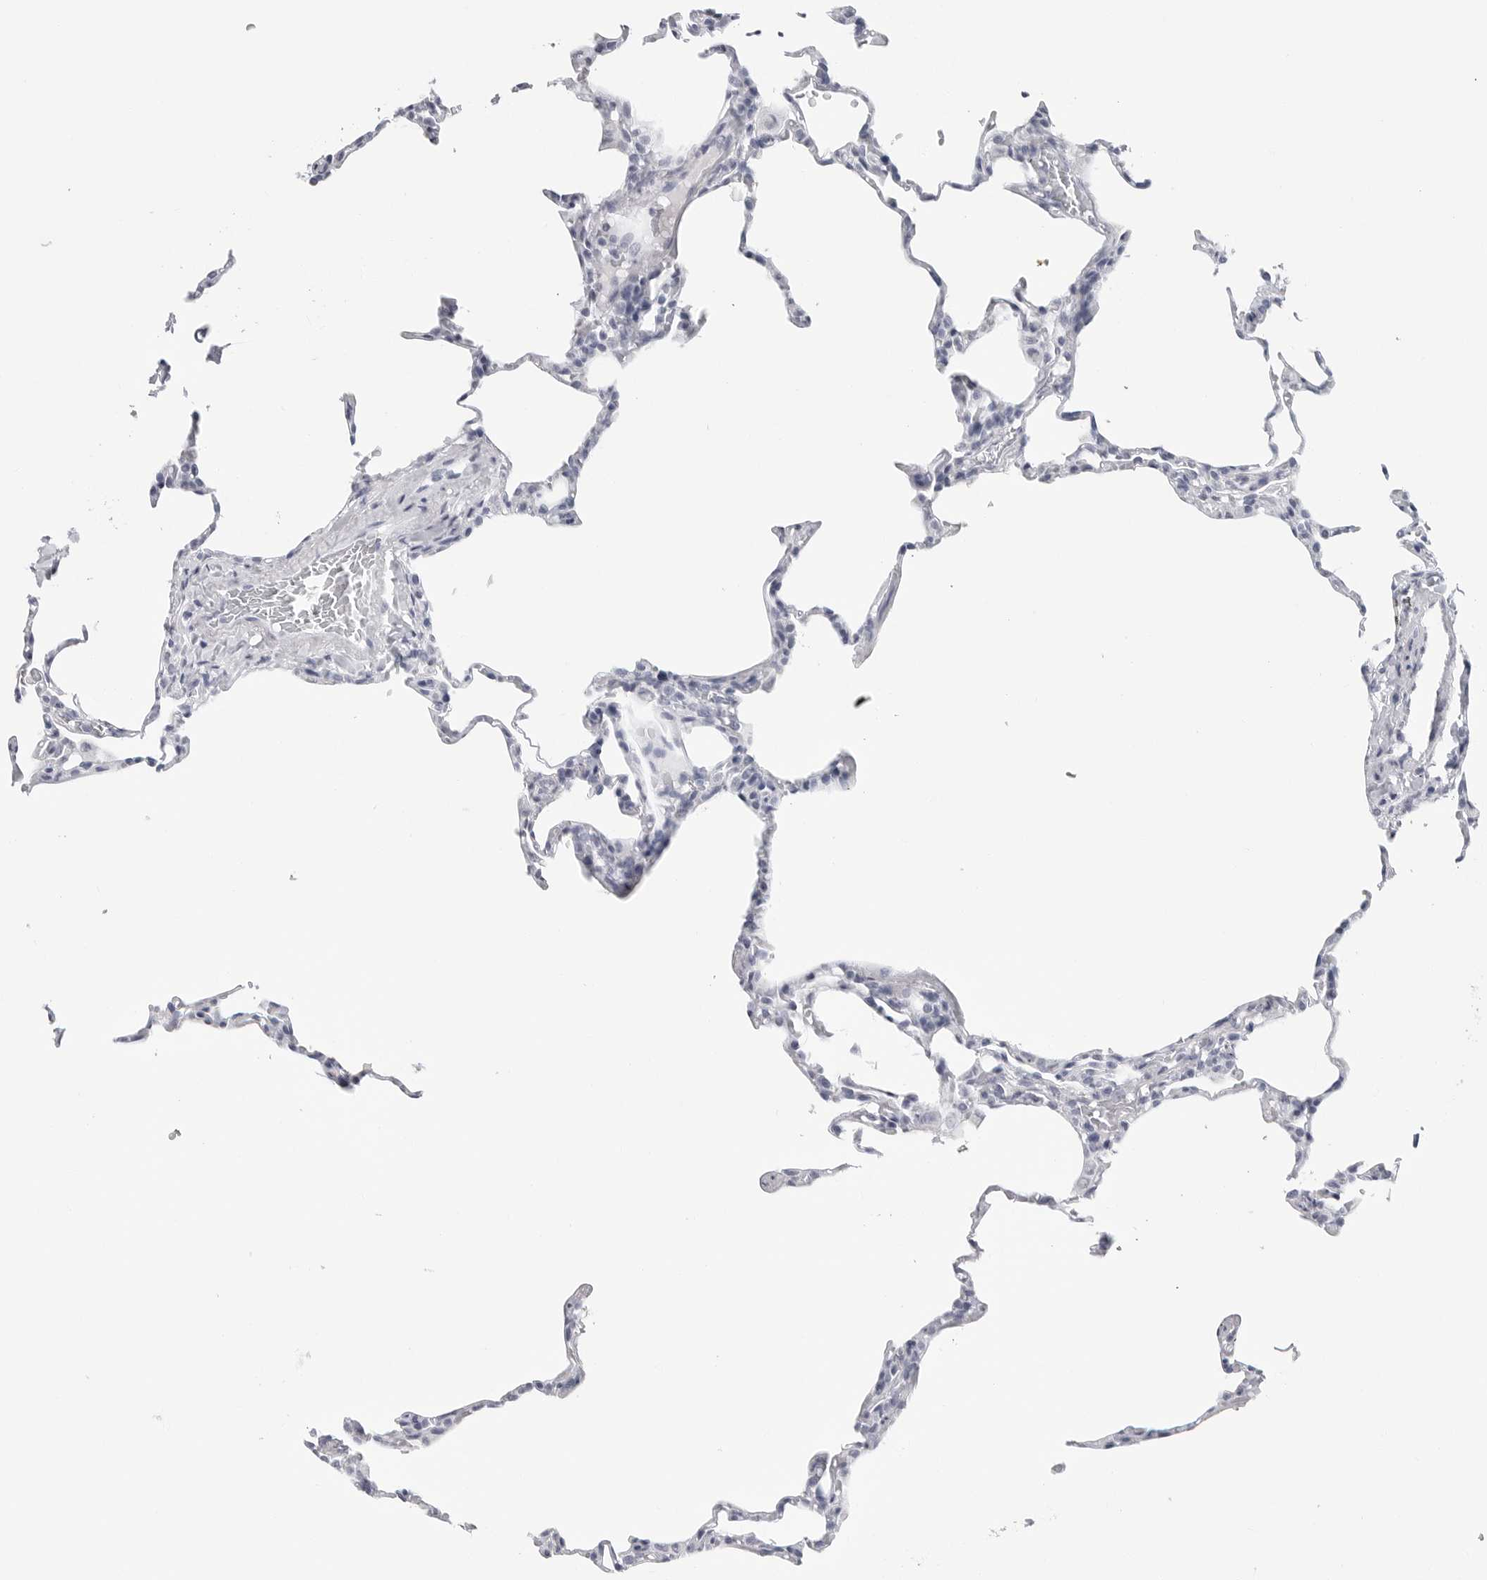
{"staining": {"intensity": "negative", "quantity": "none", "location": "none"}, "tissue": "lung", "cell_type": "Alveolar cells", "image_type": "normal", "snomed": [{"axis": "morphology", "description": "Normal tissue, NOS"}, {"axis": "topography", "description": "Lung"}], "caption": "Lung stained for a protein using IHC exhibits no positivity alveolar cells.", "gene": "CSH1", "patient": {"sex": "male", "age": 20}}